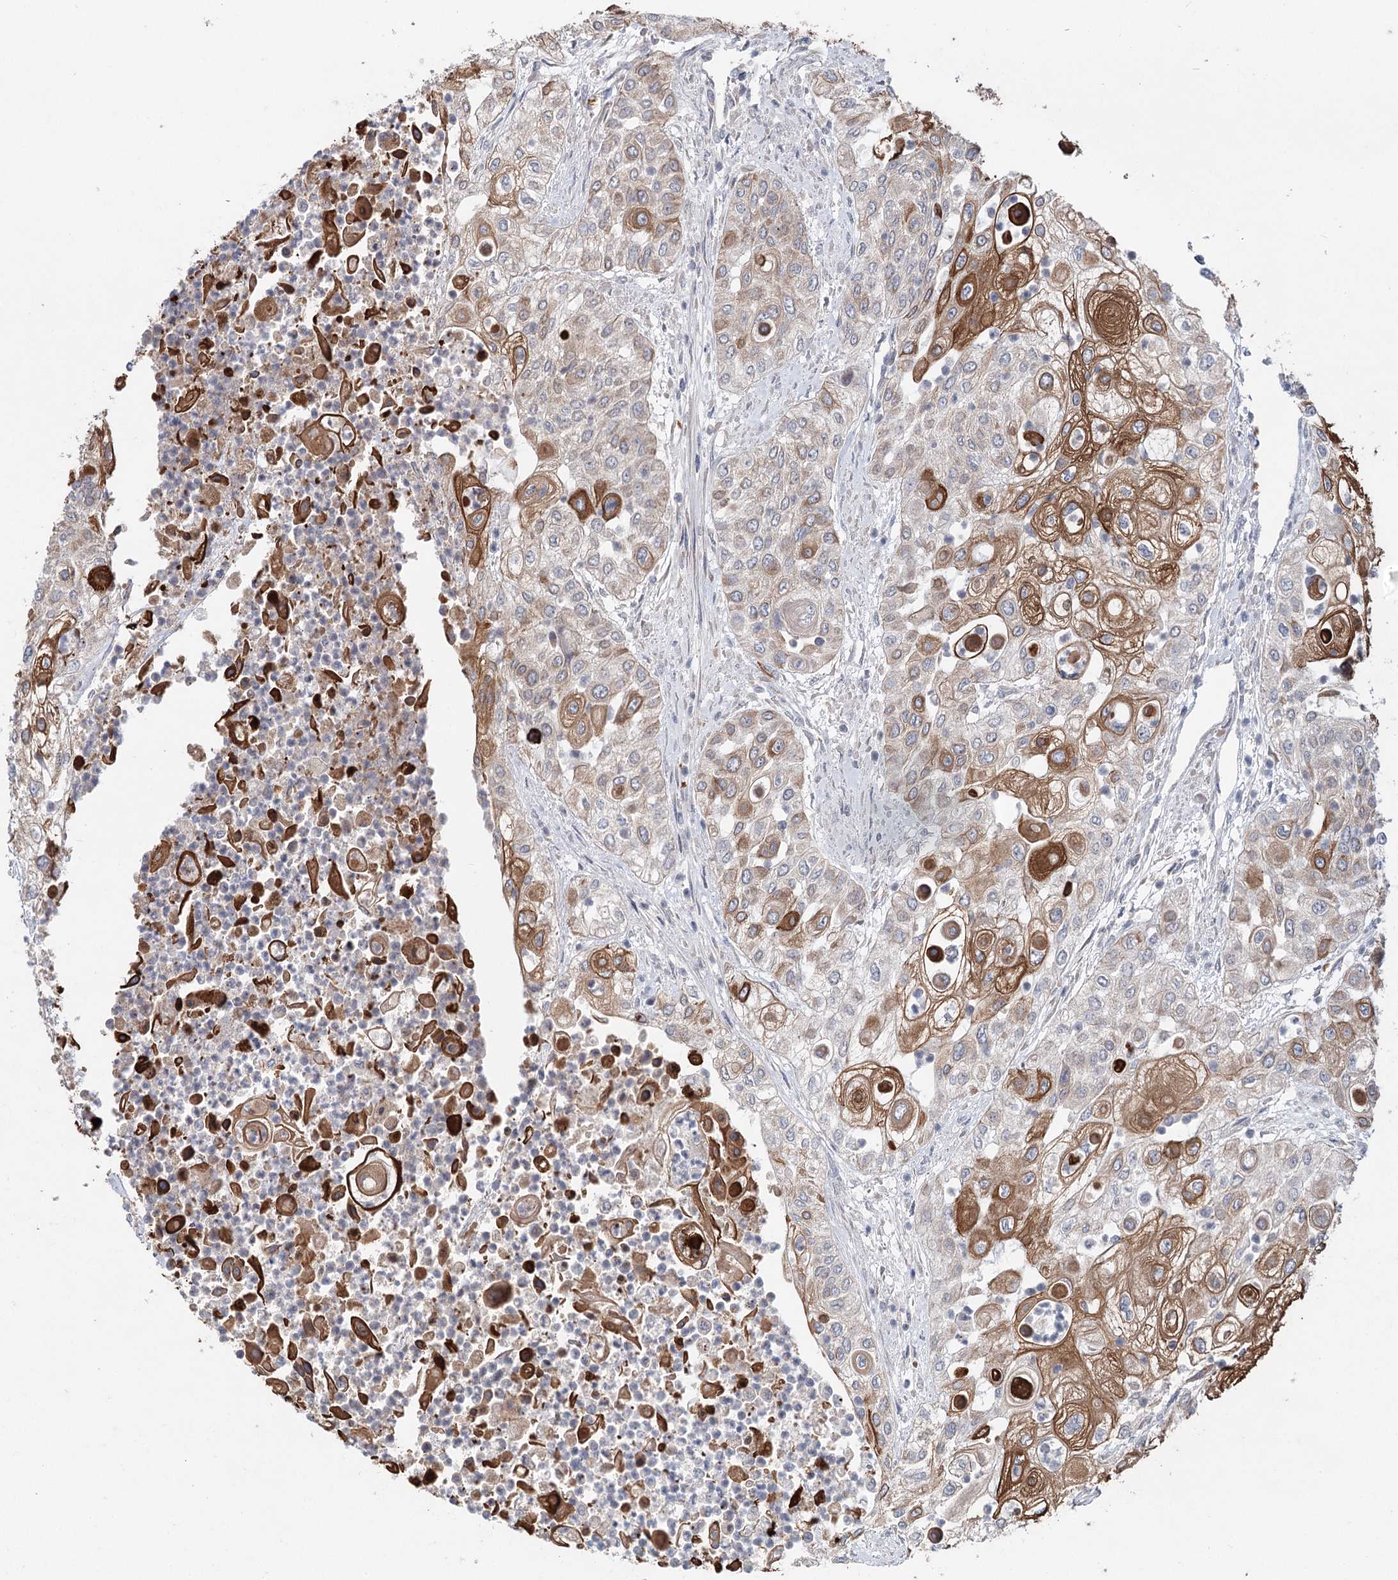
{"staining": {"intensity": "moderate", "quantity": "25%-75%", "location": "cytoplasmic/membranous"}, "tissue": "urothelial cancer", "cell_type": "Tumor cells", "image_type": "cancer", "snomed": [{"axis": "morphology", "description": "Urothelial carcinoma, High grade"}, {"axis": "topography", "description": "Urinary bladder"}], "caption": "Urothelial cancer was stained to show a protein in brown. There is medium levels of moderate cytoplasmic/membranous positivity in approximately 25%-75% of tumor cells.", "gene": "FBXO7", "patient": {"sex": "female", "age": 79}}